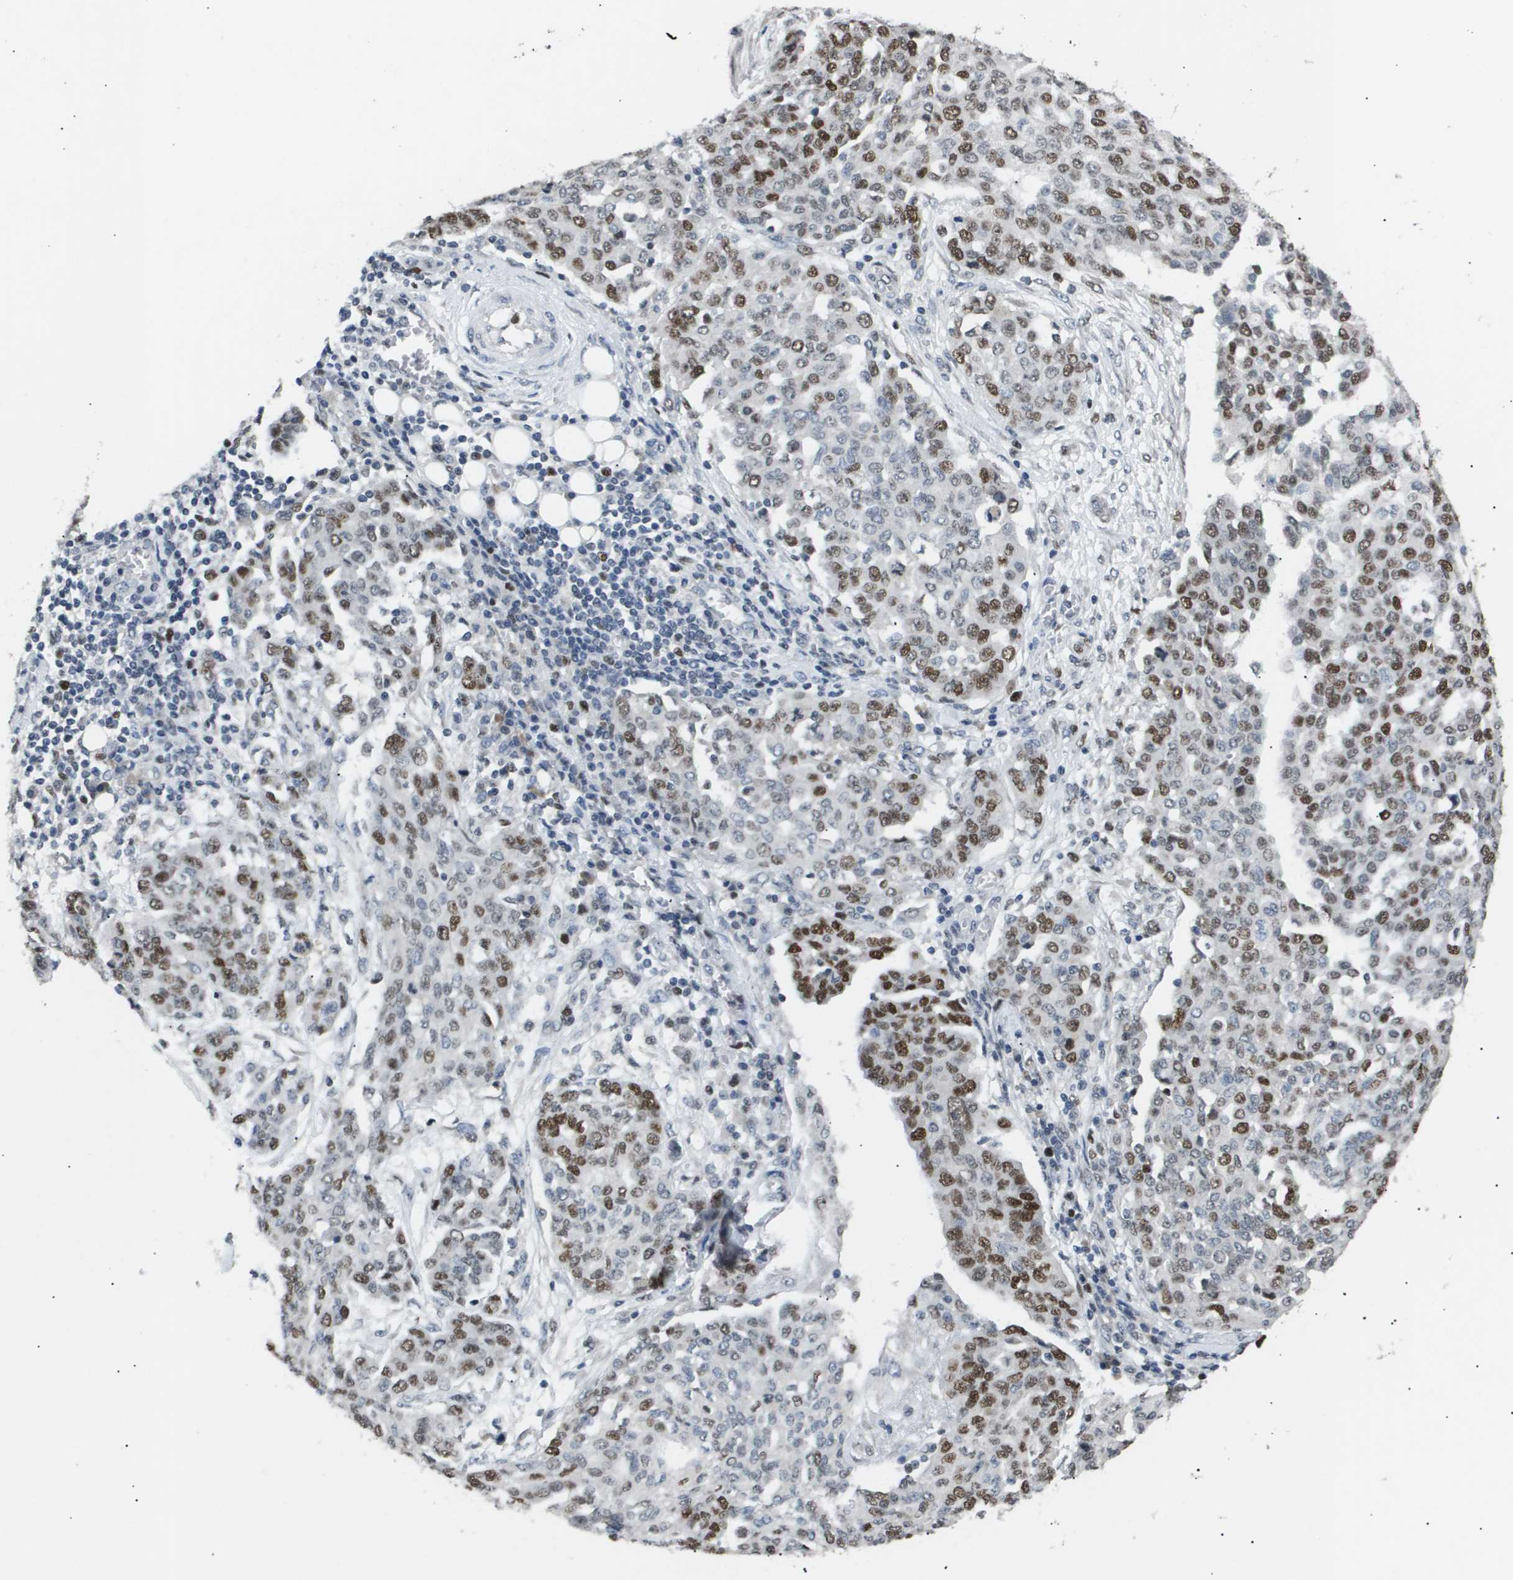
{"staining": {"intensity": "moderate", "quantity": "25%-75%", "location": "nuclear"}, "tissue": "ovarian cancer", "cell_type": "Tumor cells", "image_type": "cancer", "snomed": [{"axis": "morphology", "description": "Cystadenocarcinoma, serous, NOS"}, {"axis": "topography", "description": "Soft tissue"}, {"axis": "topography", "description": "Ovary"}], "caption": "Approximately 25%-75% of tumor cells in ovarian cancer (serous cystadenocarcinoma) display moderate nuclear protein expression as visualized by brown immunohistochemical staining.", "gene": "ANAPC2", "patient": {"sex": "female", "age": 57}}